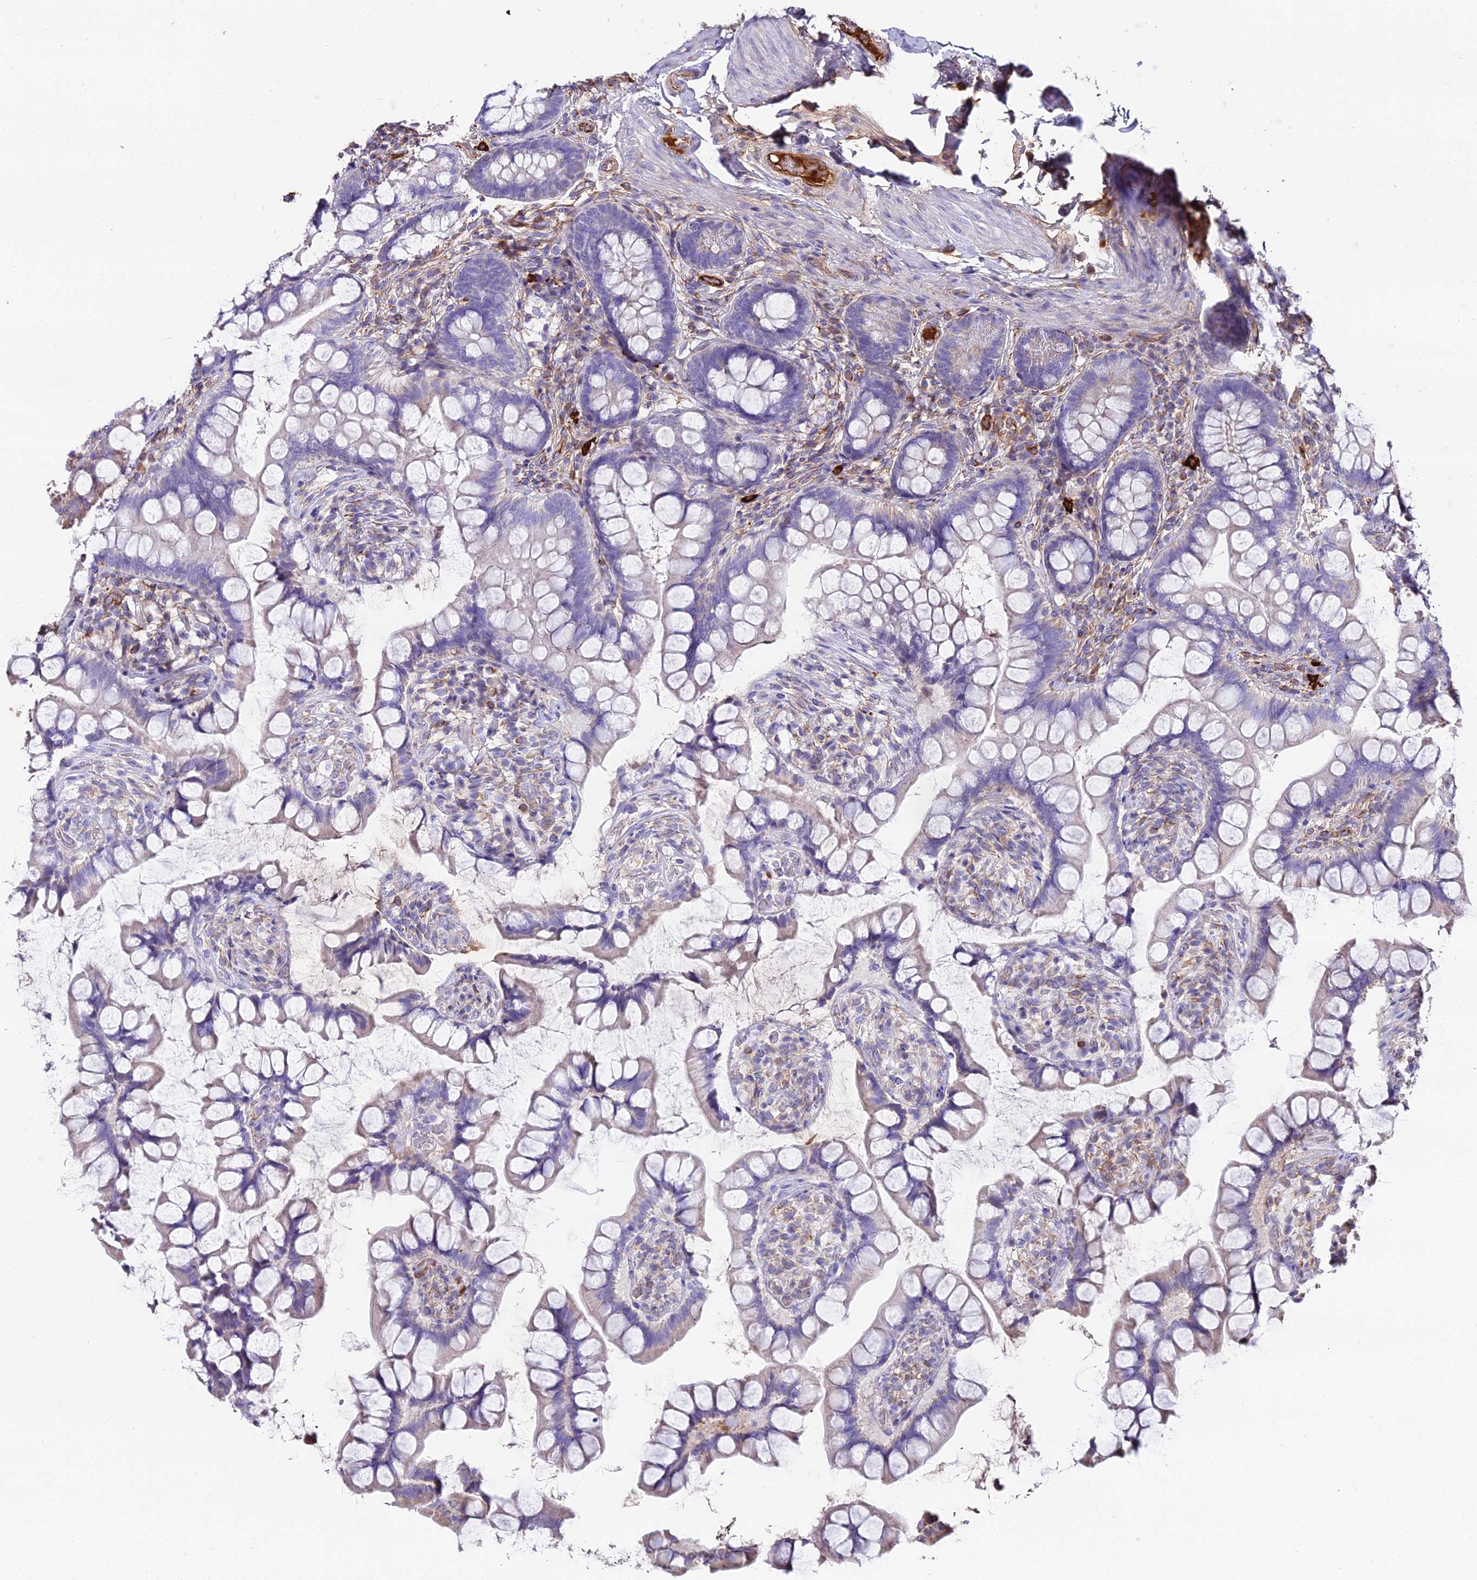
{"staining": {"intensity": "weak", "quantity": "25%-75%", "location": "cytoplasmic/membranous"}, "tissue": "small intestine", "cell_type": "Glandular cells", "image_type": "normal", "snomed": [{"axis": "morphology", "description": "Normal tissue, NOS"}, {"axis": "topography", "description": "Small intestine"}], "caption": "A brown stain labels weak cytoplasmic/membranous expression of a protein in glandular cells of normal human small intestine.", "gene": "BEX4", "patient": {"sex": "male", "age": 70}}